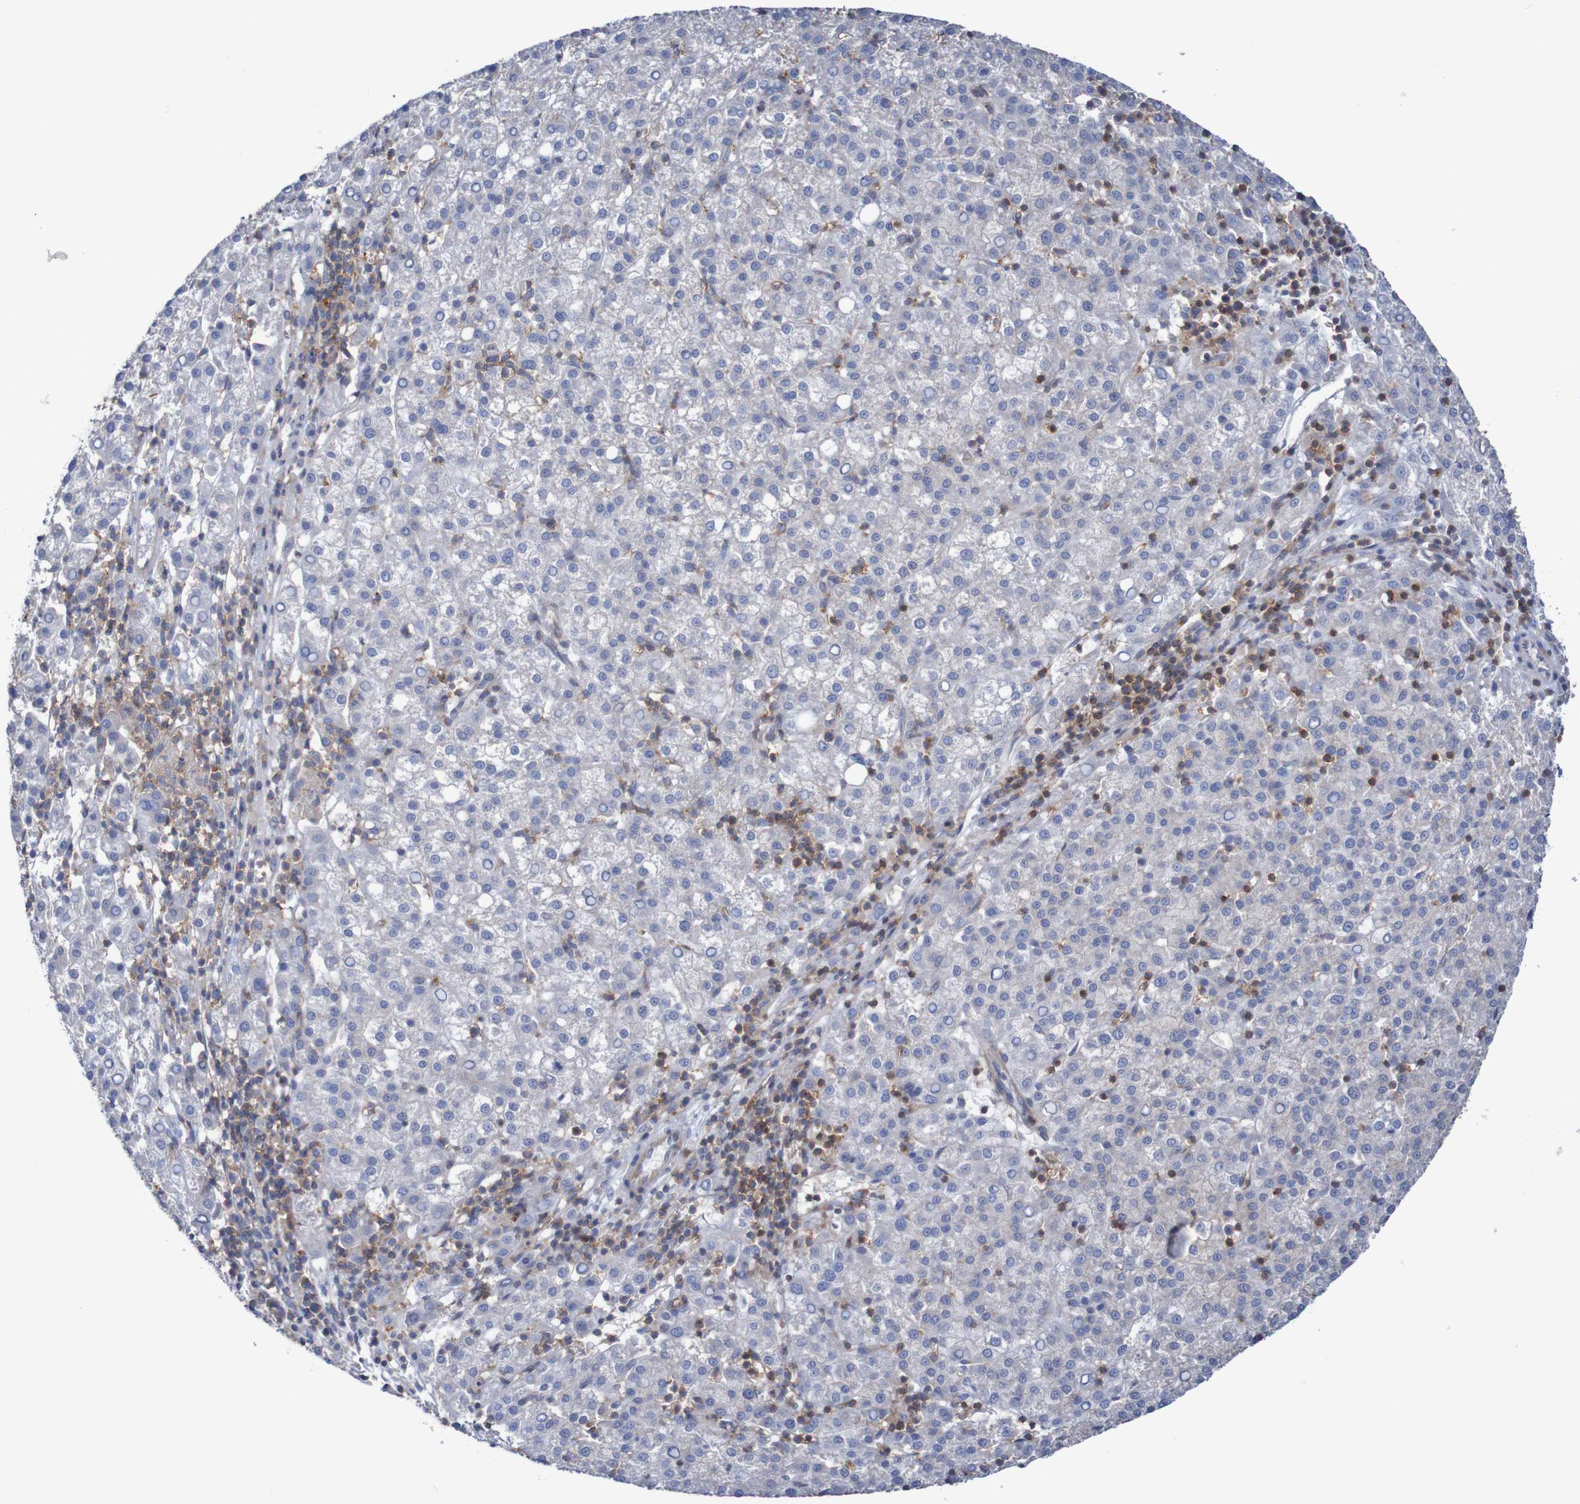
{"staining": {"intensity": "negative", "quantity": "none", "location": "none"}, "tissue": "liver cancer", "cell_type": "Tumor cells", "image_type": "cancer", "snomed": [{"axis": "morphology", "description": "Carcinoma, Hepatocellular, NOS"}, {"axis": "topography", "description": "Liver"}], "caption": "Immunohistochemistry micrograph of hepatocellular carcinoma (liver) stained for a protein (brown), which exhibits no expression in tumor cells.", "gene": "FXR2", "patient": {"sex": "female", "age": 58}}